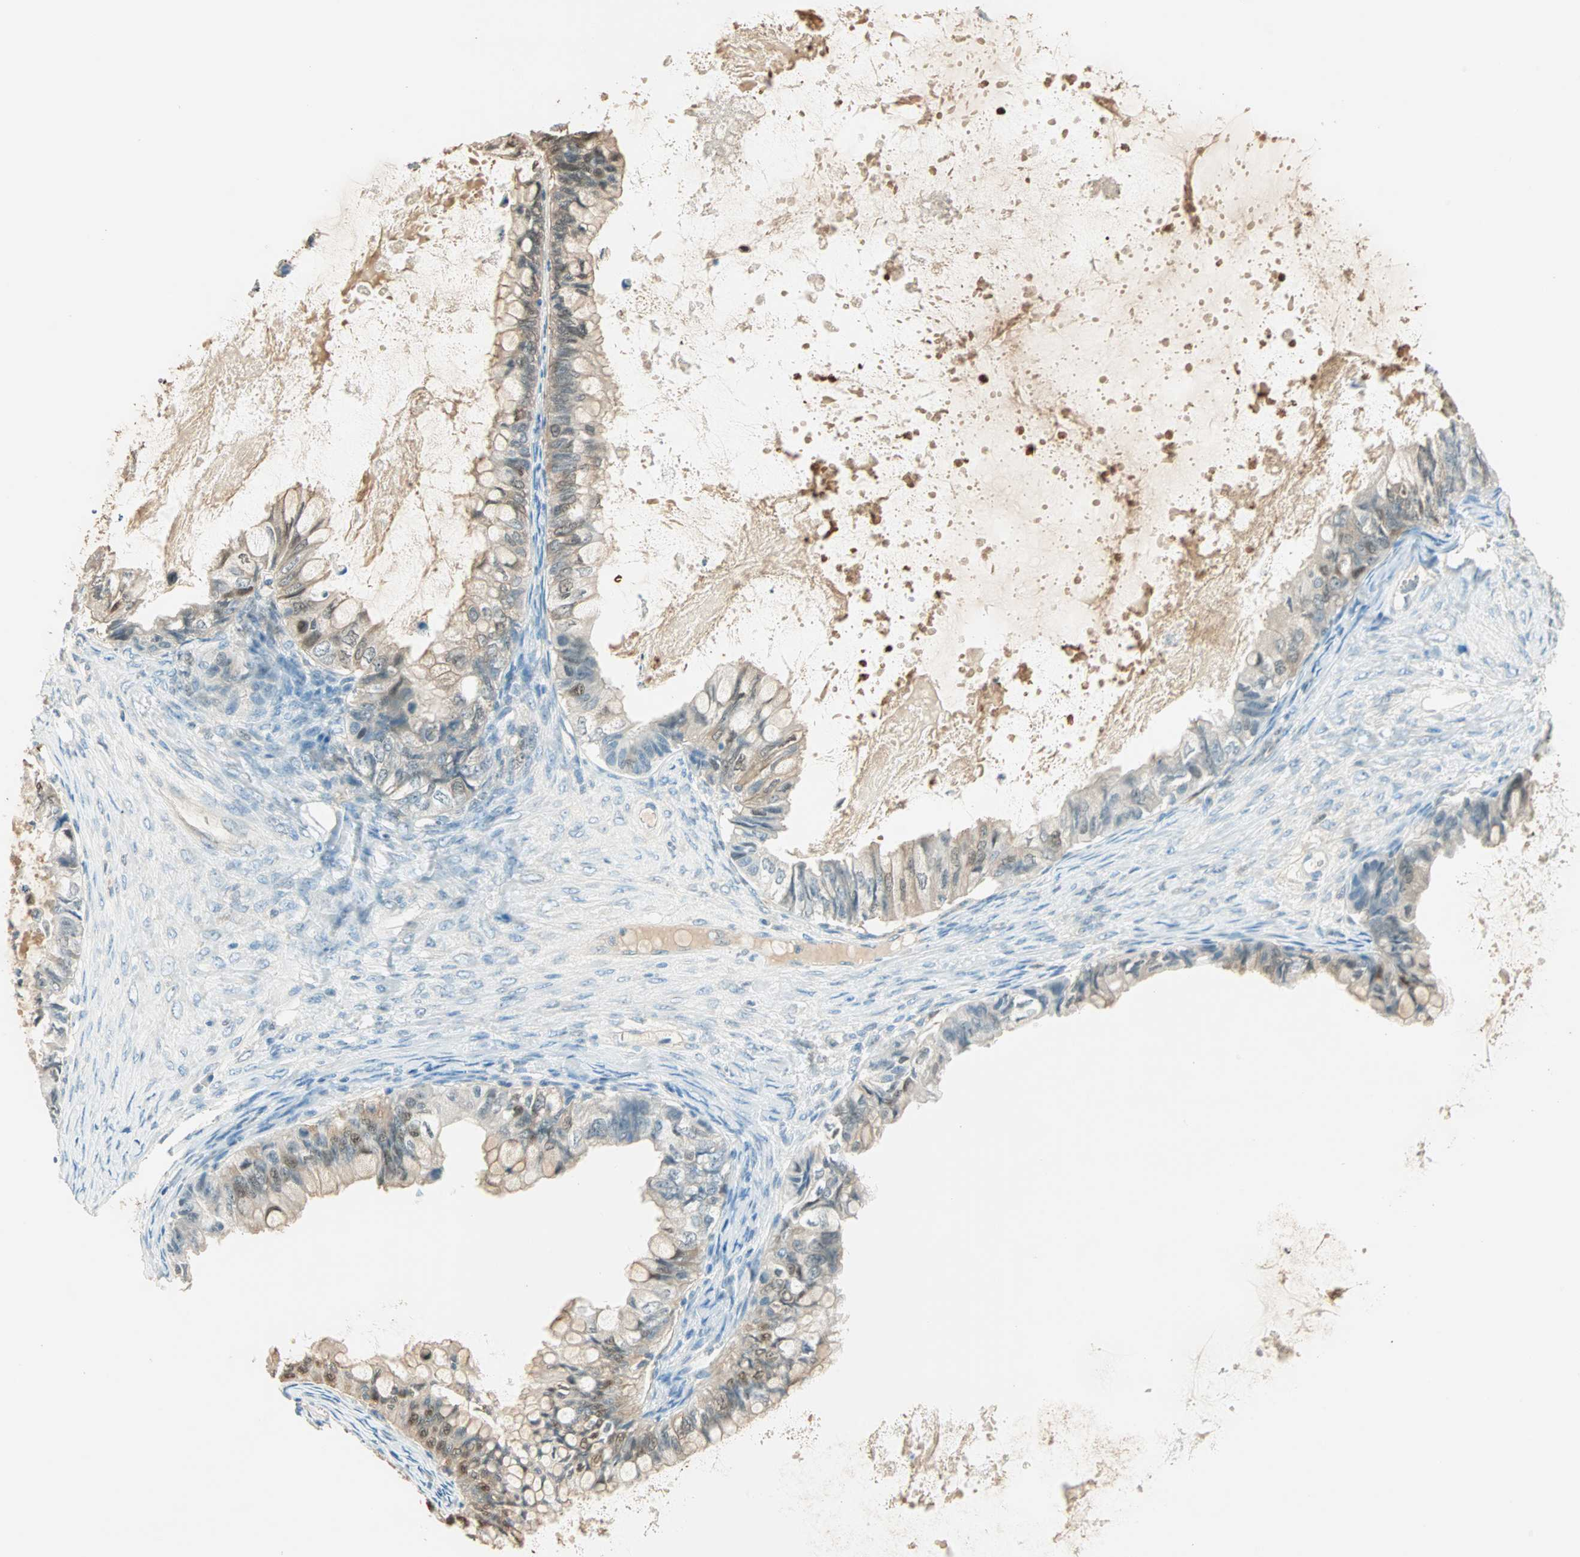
{"staining": {"intensity": "moderate", "quantity": ">75%", "location": "cytoplasmic/membranous,nuclear"}, "tissue": "ovarian cancer", "cell_type": "Tumor cells", "image_type": "cancer", "snomed": [{"axis": "morphology", "description": "Cystadenocarcinoma, mucinous, NOS"}, {"axis": "topography", "description": "Ovary"}], "caption": "Ovarian mucinous cystadenocarcinoma stained with a protein marker demonstrates moderate staining in tumor cells.", "gene": "S100A1", "patient": {"sex": "female", "age": 80}}